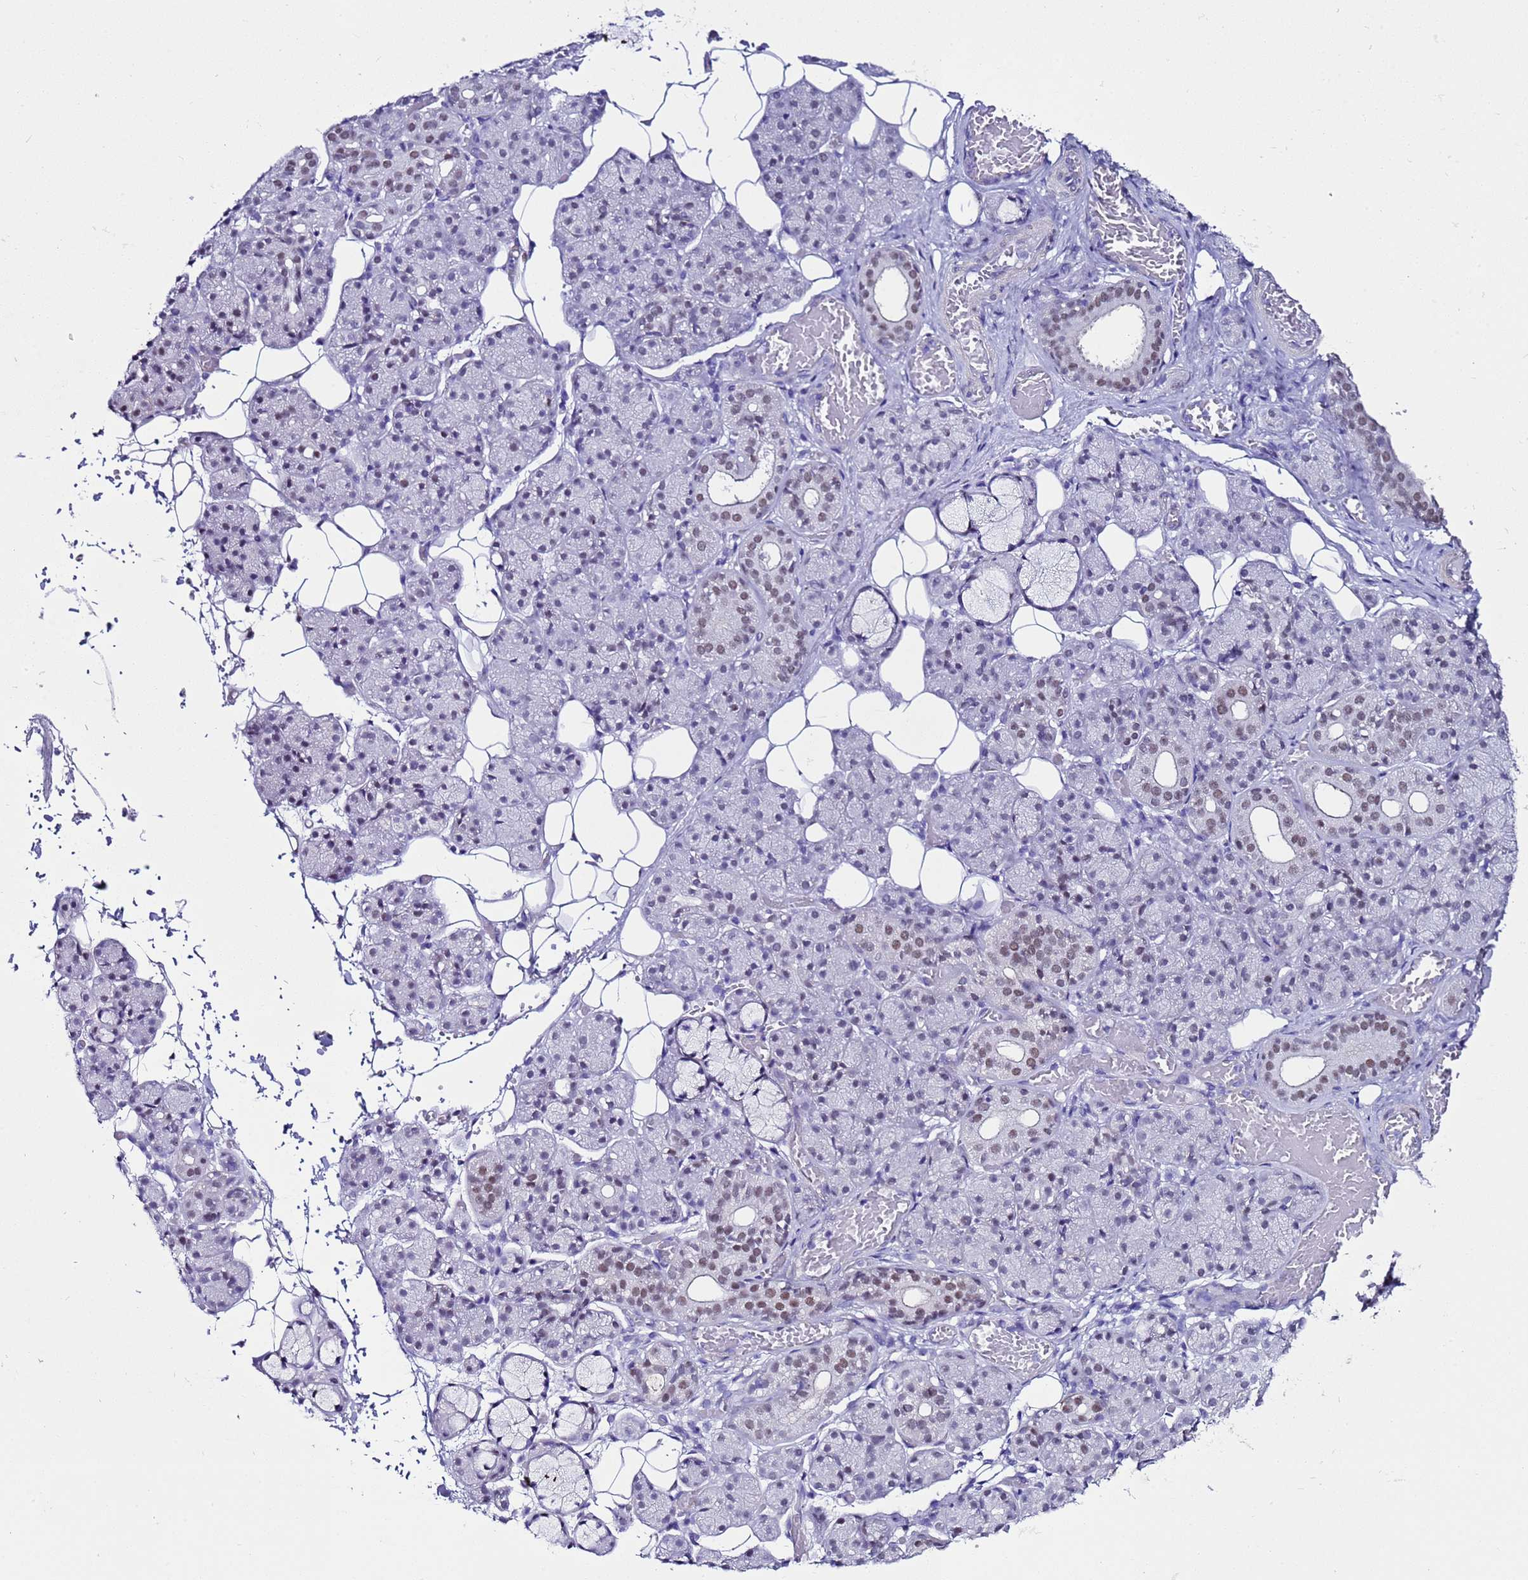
{"staining": {"intensity": "moderate", "quantity": "<25%", "location": "nuclear"}, "tissue": "salivary gland", "cell_type": "Glandular cells", "image_type": "normal", "snomed": [{"axis": "morphology", "description": "Normal tissue, NOS"}, {"axis": "topography", "description": "Salivary gland"}], "caption": "Moderate nuclear protein staining is identified in approximately <25% of glandular cells in salivary gland. The staining was performed using DAB (3,3'-diaminobenzidine), with brown indicating positive protein expression. Nuclei are stained blue with hematoxylin.", "gene": "BCL7A", "patient": {"sex": "male", "age": 63}}